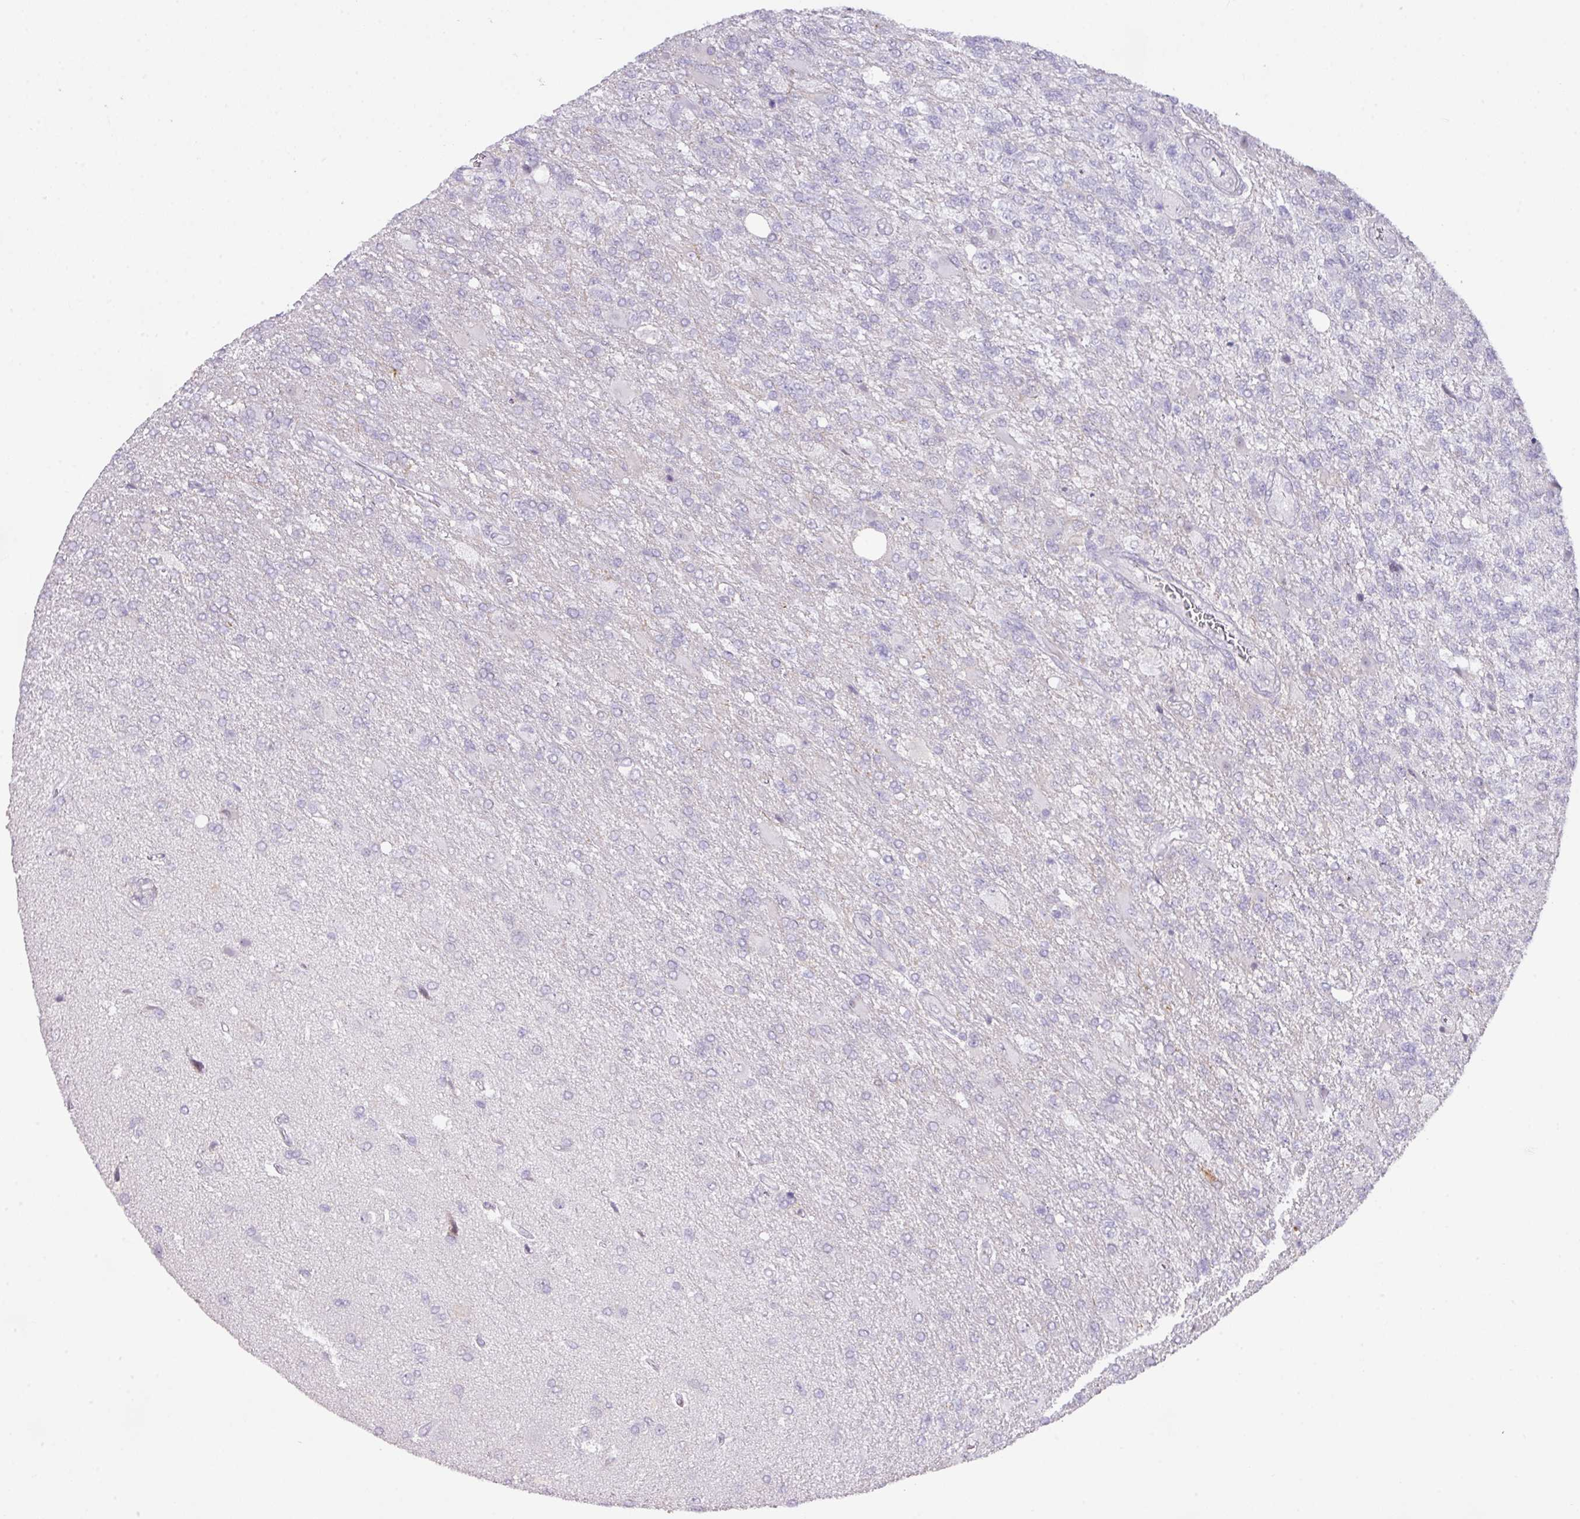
{"staining": {"intensity": "negative", "quantity": "none", "location": "none"}, "tissue": "glioma", "cell_type": "Tumor cells", "image_type": "cancer", "snomed": [{"axis": "morphology", "description": "Glioma, malignant, High grade"}, {"axis": "topography", "description": "Brain"}], "caption": "High magnification brightfield microscopy of glioma stained with DAB (brown) and counterstained with hematoxylin (blue): tumor cells show no significant expression. (Immunohistochemistry (ihc), brightfield microscopy, high magnification).", "gene": "ANKRD13B", "patient": {"sex": "male", "age": 56}}